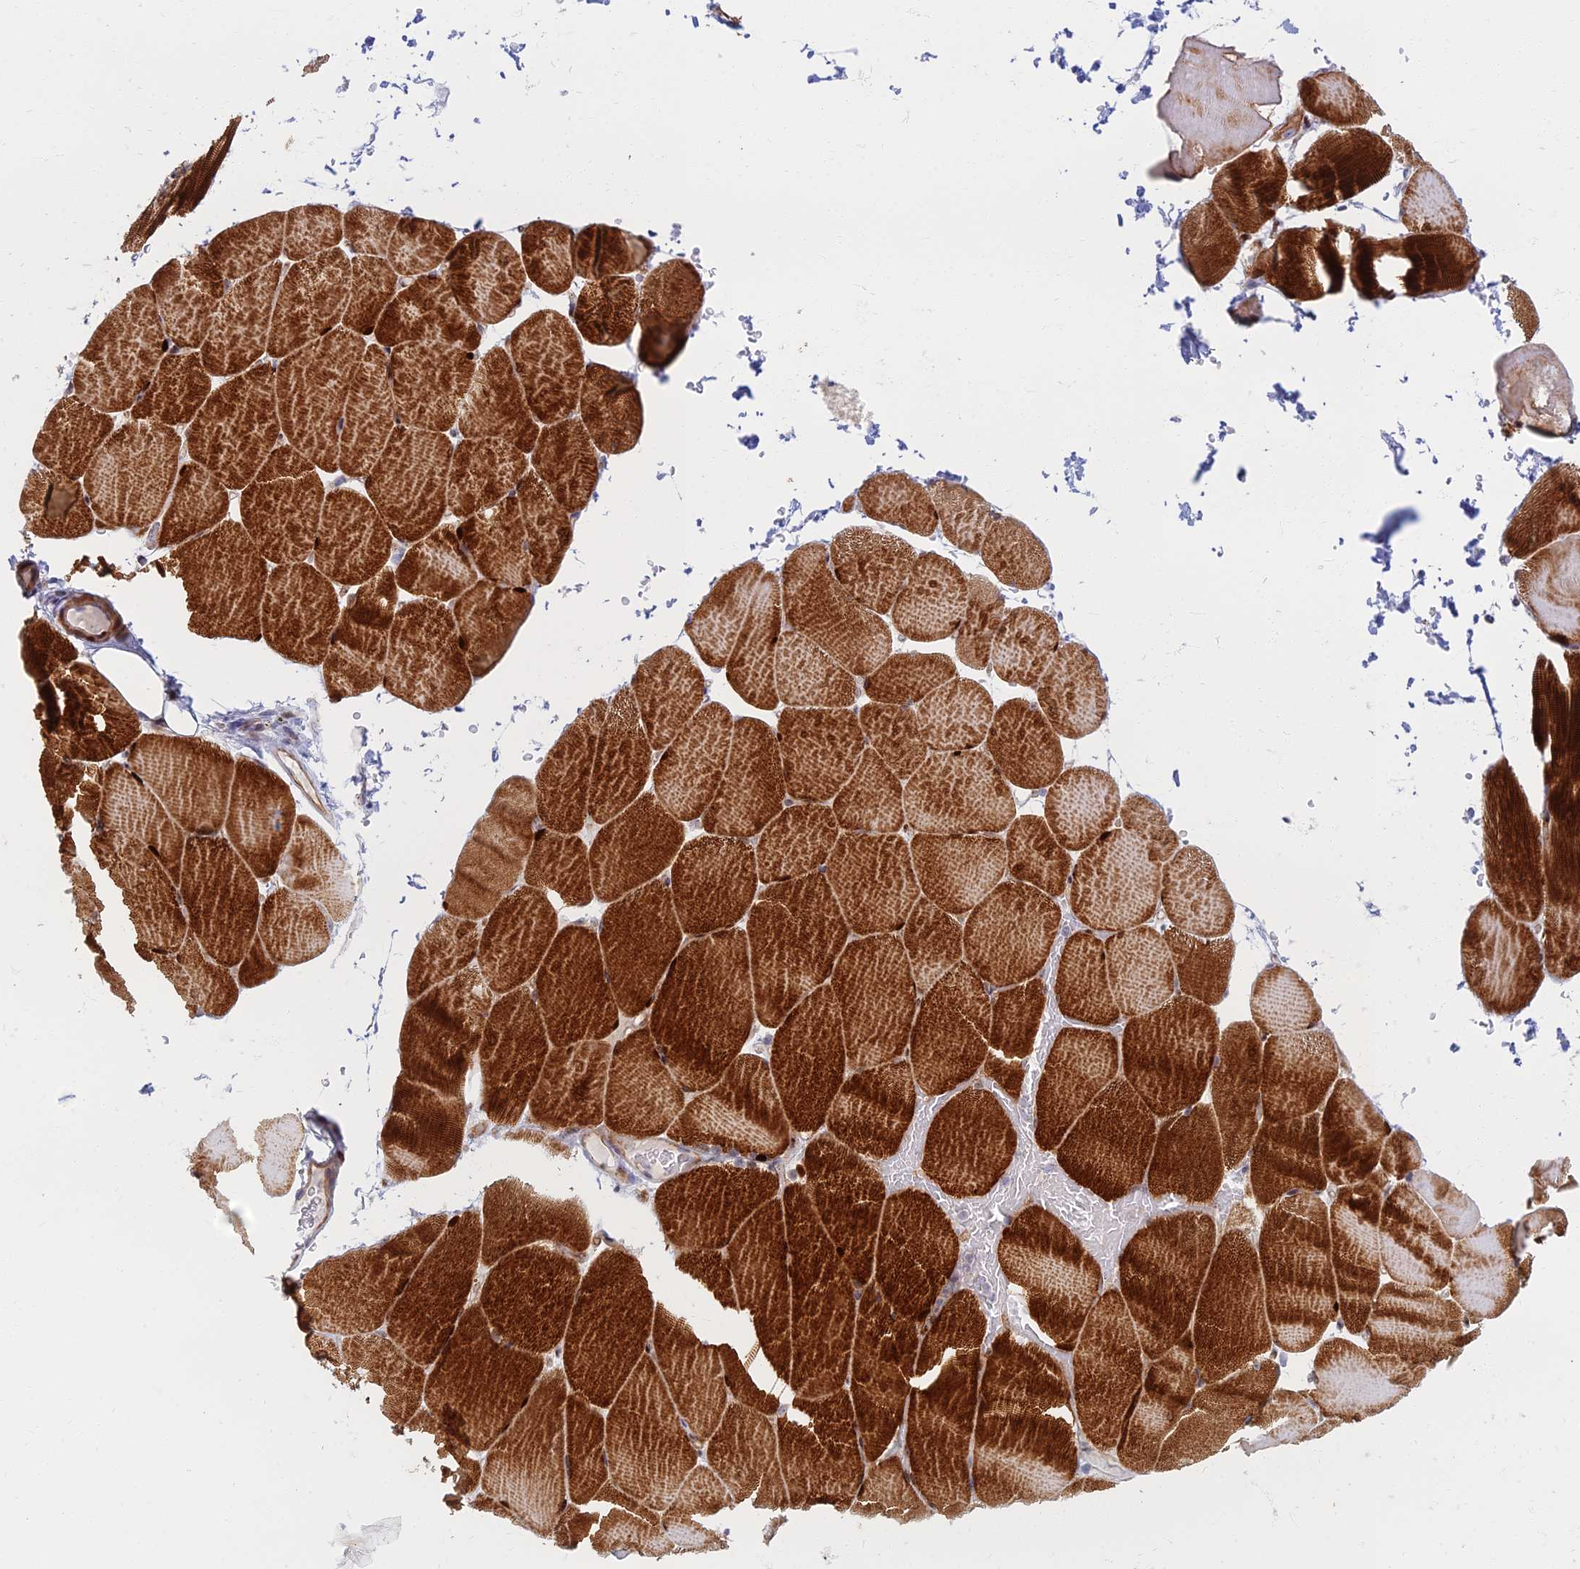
{"staining": {"intensity": "strong", "quantity": ">75%", "location": "cytoplasmic/membranous"}, "tissue": "skeletal muscle", "cell_type": "Myocytes", "image_type": "normal", "snomed": [{"axis": "morphology", "description": "Normal tissue, NOS"}, {"axis": "topography", "description": "Skeletal muscle"}, {"axis": "topography", "description": "Parathyroid gland"}], "caption": "Immunohistochemical staining of unremarkable skeletal muscle demonstrates strong cytoplasmic/membranous protein positivity in about >75% of myocytes. (brown staining indicates protein expression, while blue staining denotes nuclei).", "gene": "C15orf40", "patient": {"sex": "female", "age": 37}}